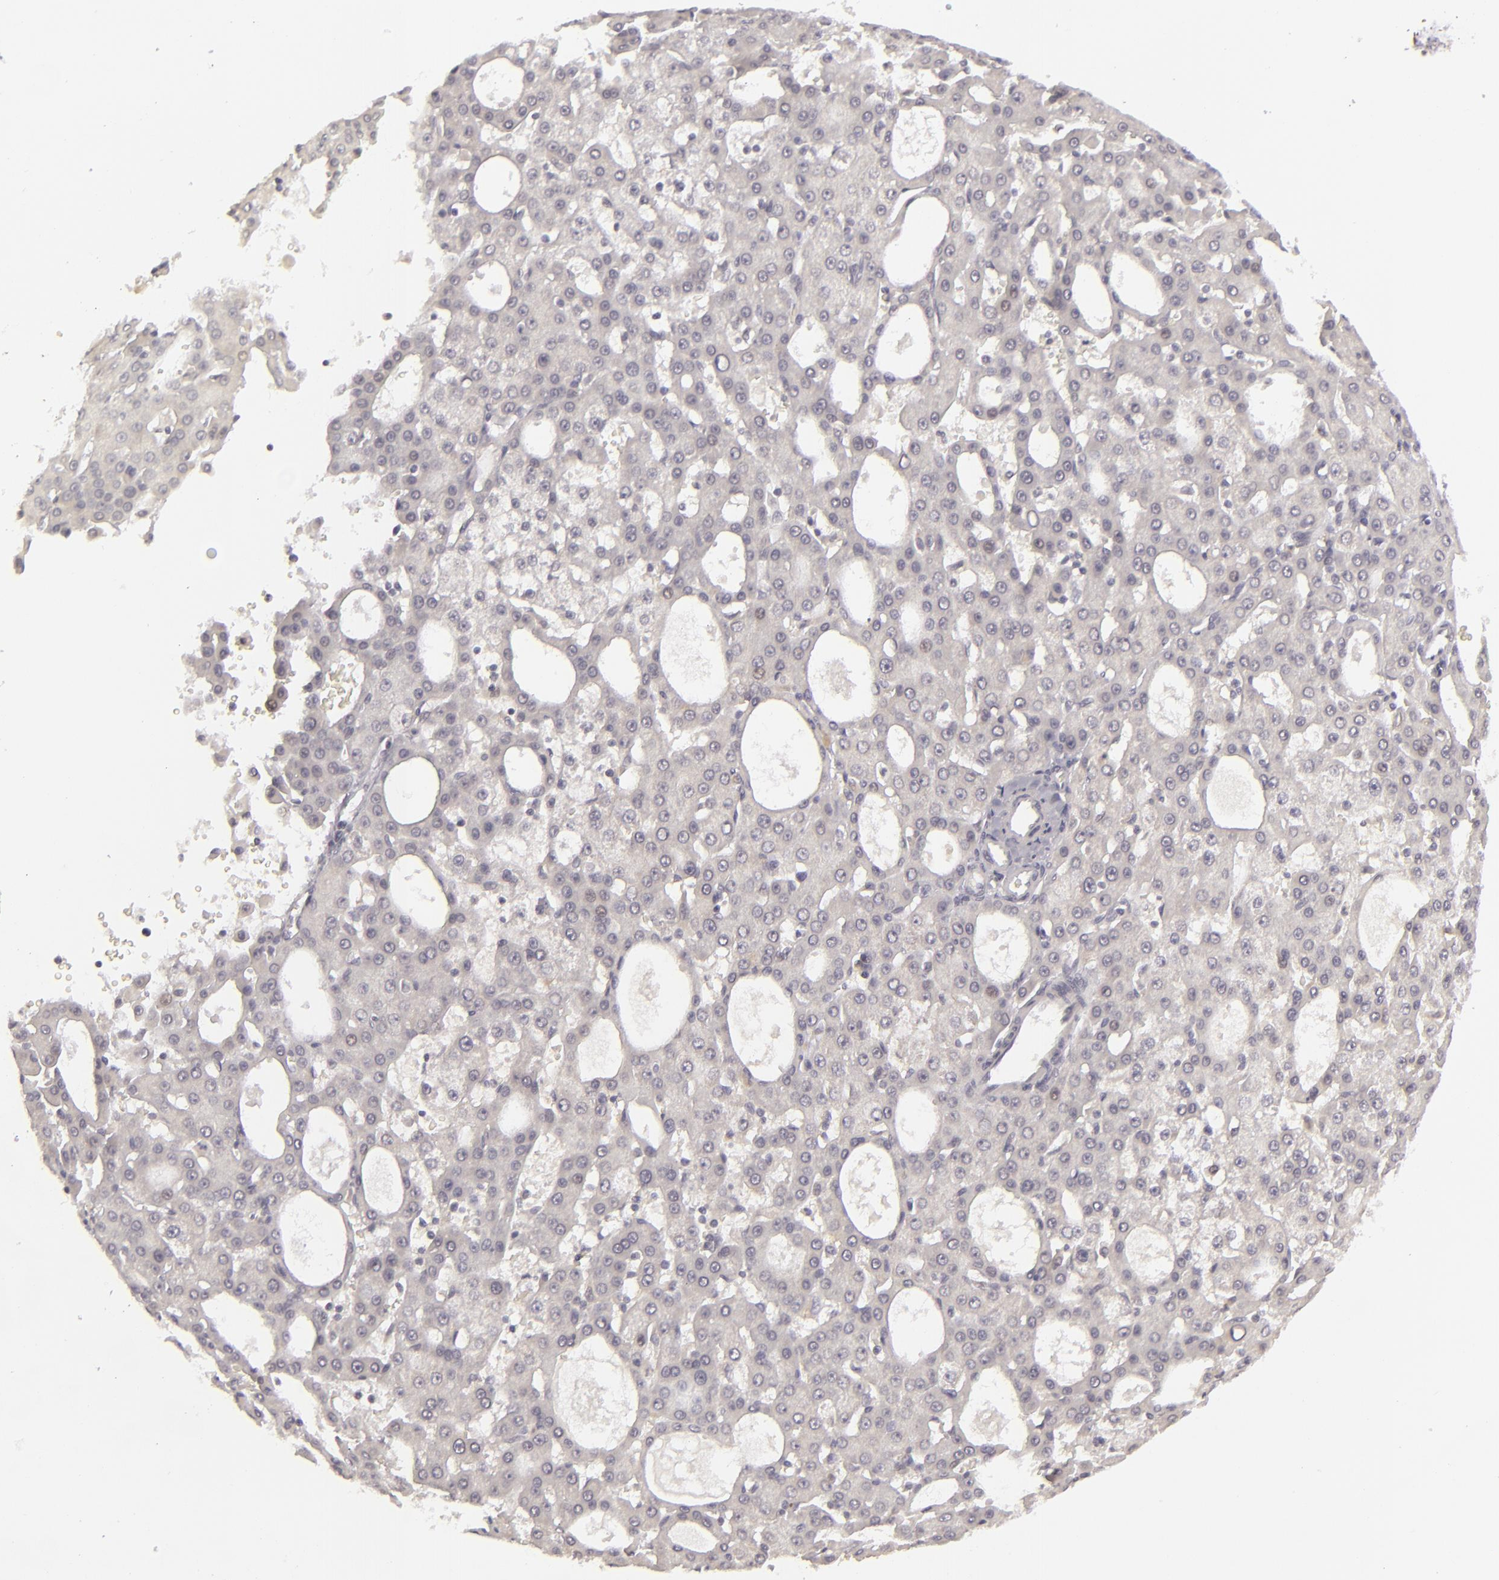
{"staining": {"intensity": "negative", "quantity": "none", "location": "none"}, "tissue": "liver cancer", "cell_type": "Tumor cells", "image_type": "cancer", "snomed": [{"axis": "morphology", "description": "Carcinoma, Hepatocellular, NOS"}, {"axis": "topography", "description": "Liver"}], "caption": "IHC of liver cancer exhibits no staining in tumor cells.", "gene": "SIX1", "patient": {"sex": "male", "age": 47}}